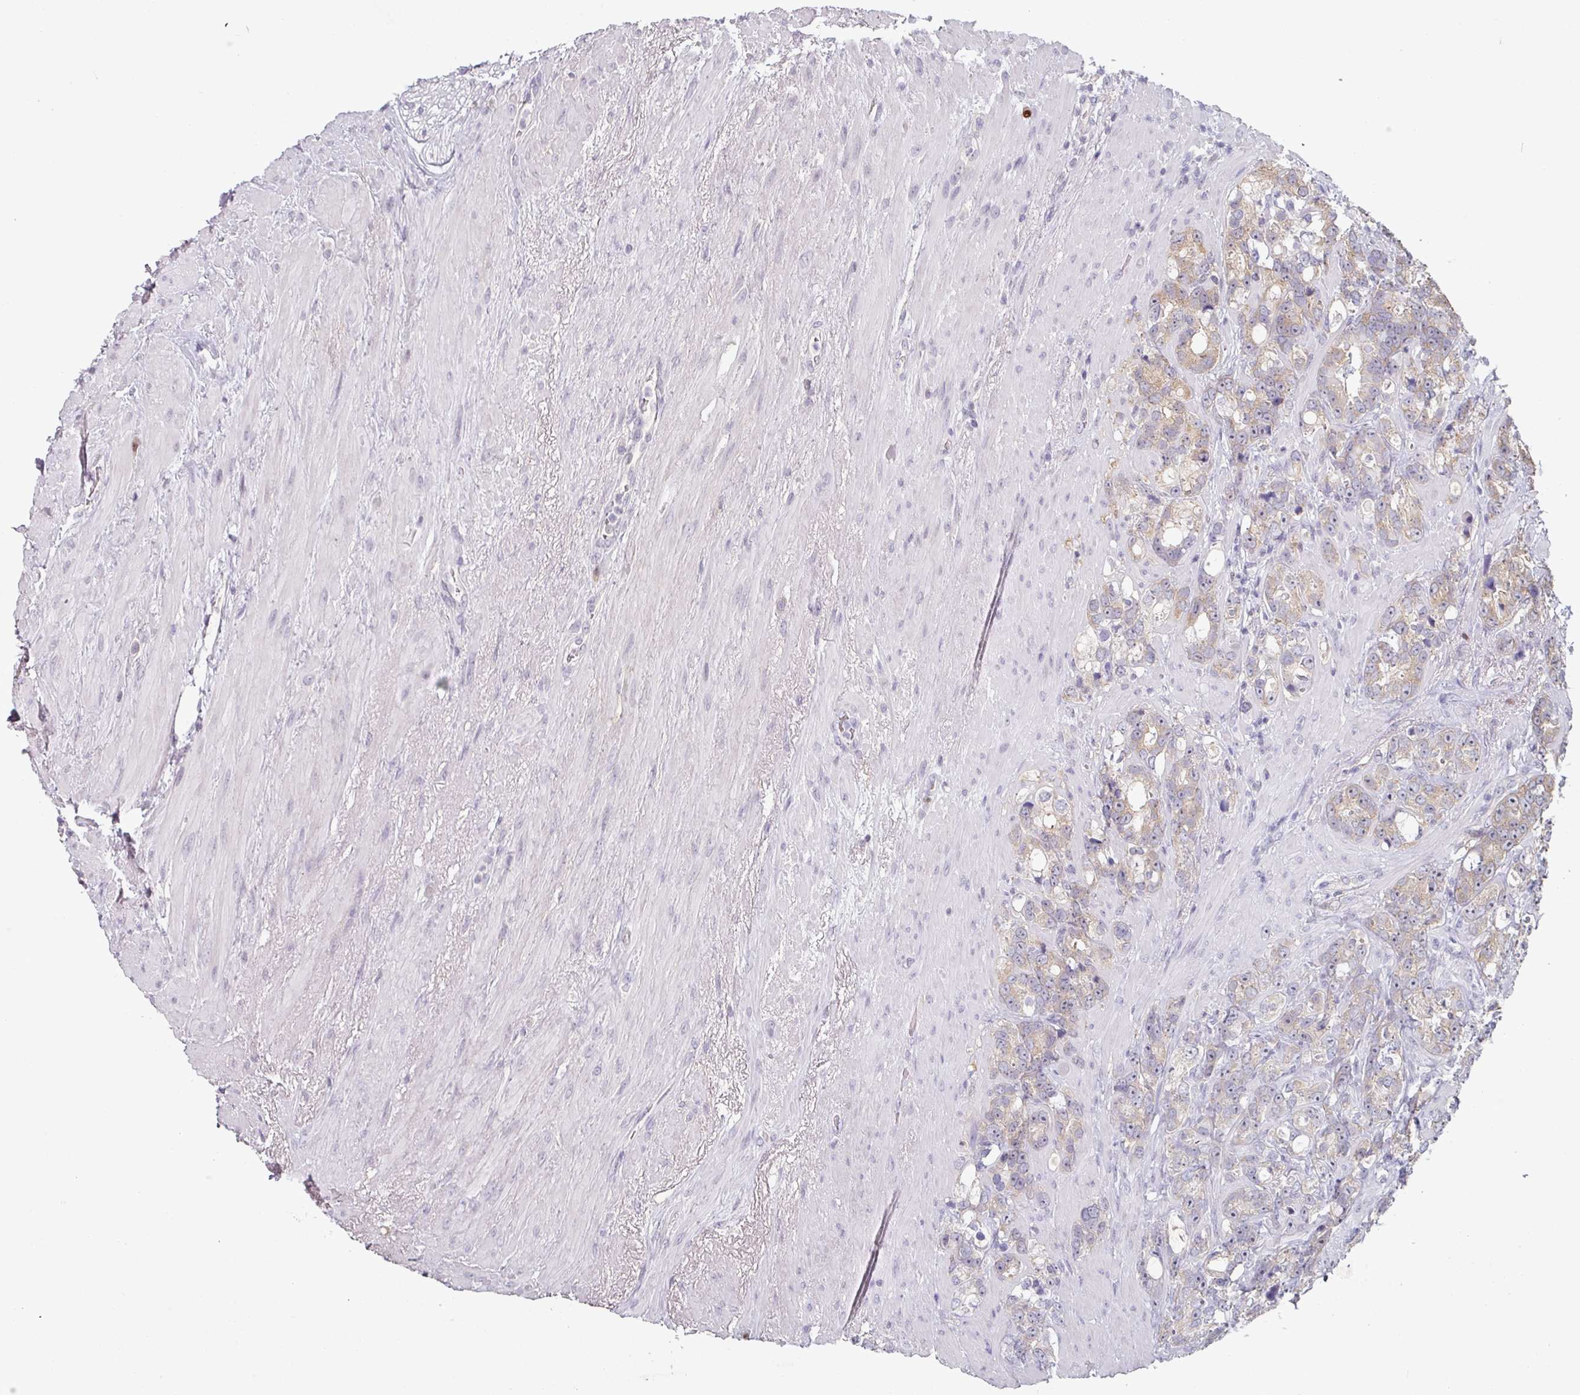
{"staining": {"intensity": "weak", "quantity": "25%-75%", "location": "cytoplasmic/membranous"}, "tissue": "prostate cancer", "cell_type": "Tumor cells", "image_type": "cancer", "snomed": [{"axis": "morphology", "description": "Adenocarcinoma, High grade"}, {"axis": "topography", "description": "Prostate"}], "caption": "Immunohistochemical staining of human prostate cancer reveals low levels of weak cytoplasmic/membranous staining in about 25%-75% of tumor cells. (Brightfield microscopy of DAB IHC at high magnification).", "gene": "ZBTB6", "patient": {"sex": "male", "age": 74}}